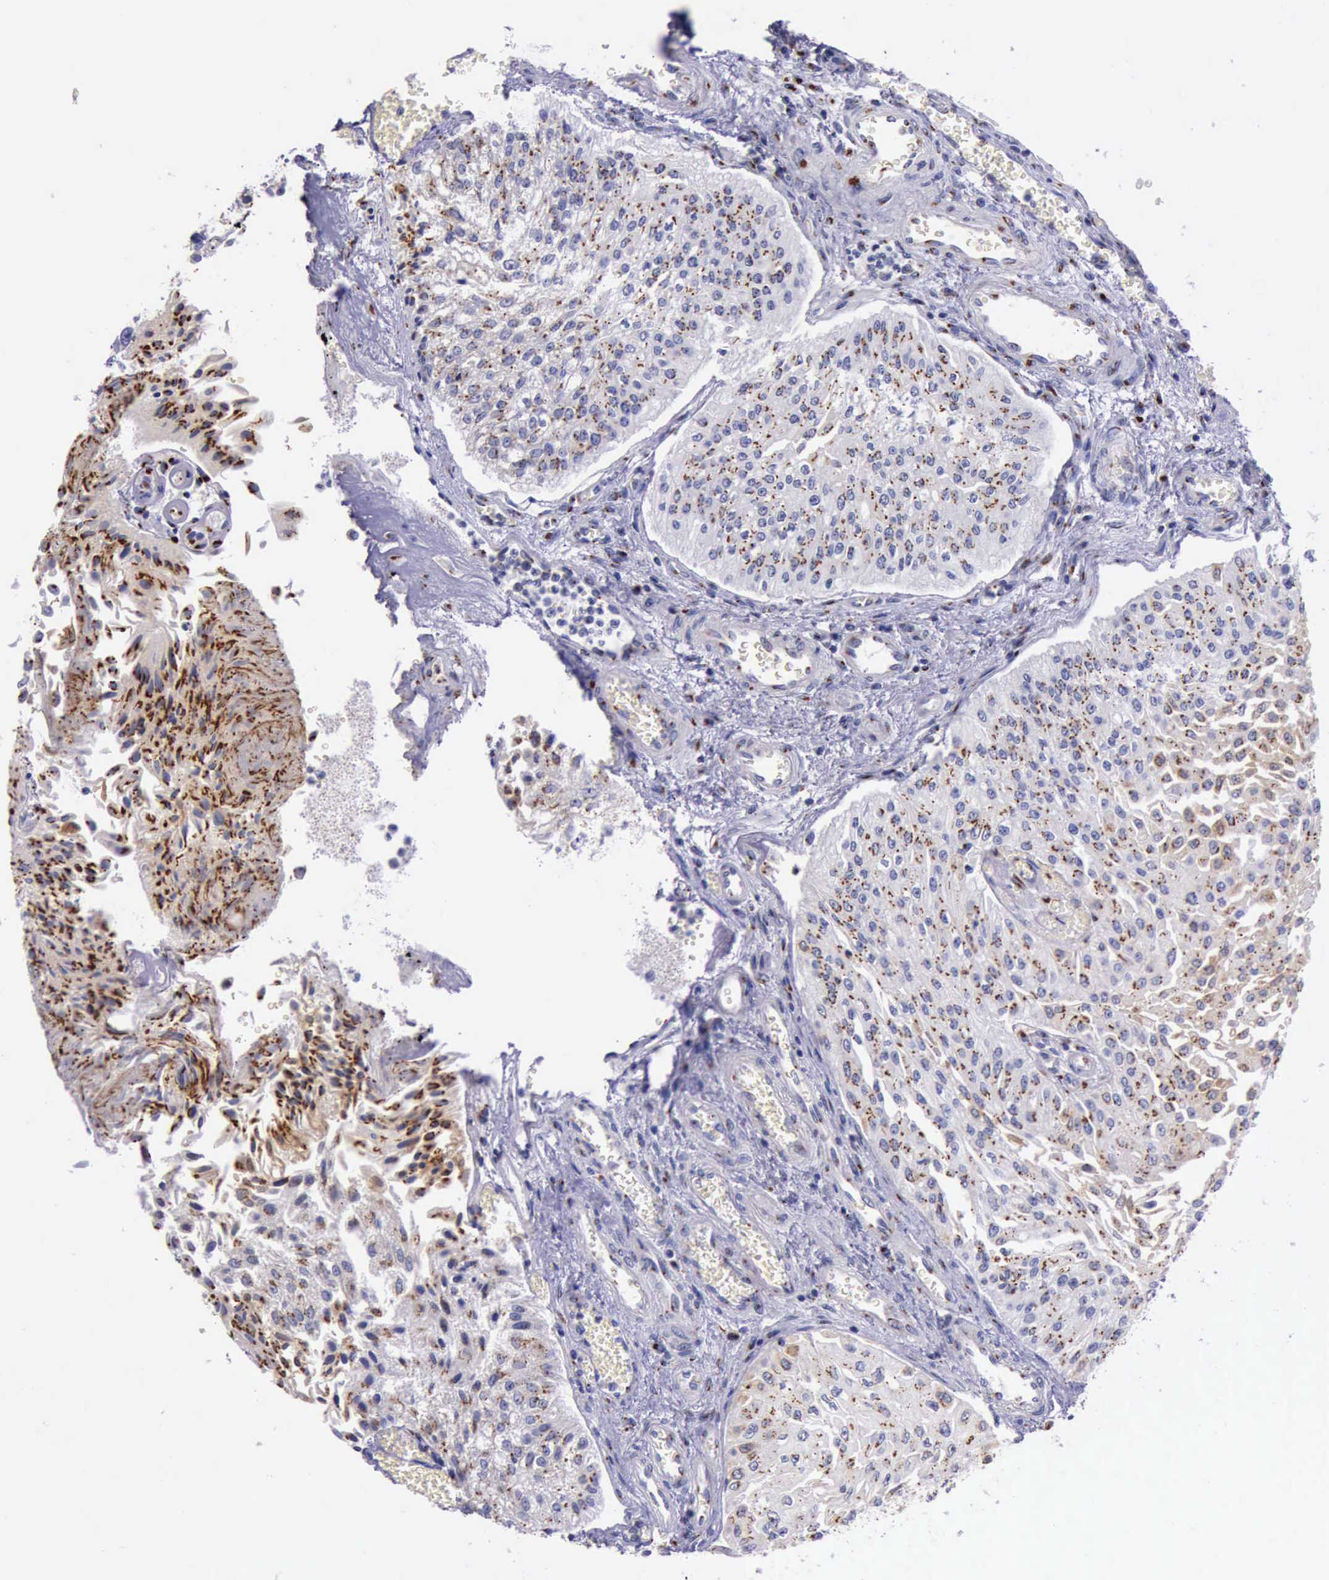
{"staining": {"intensity": "strong", "quantity": ">75%", "location": "cytoplasmic/membranous"}, "tissue": "urothelial cancer", "cell_type": "Tumor cells", "image_type": "cancer", "snomed": [{"axis": "morphology", "description": "Urothelial carcinoma, Low grade"}, {"axis": "topography", "description": "Urinary bladder"}], "caption": "Brown immunohistochemical staining in human urothelial cancer demonstrates strong cytoplasmic/membranous staining in about >75% of tumor cells.", "gene": "GOLGA5", "patient": {"sex": "male", "age": 86}}